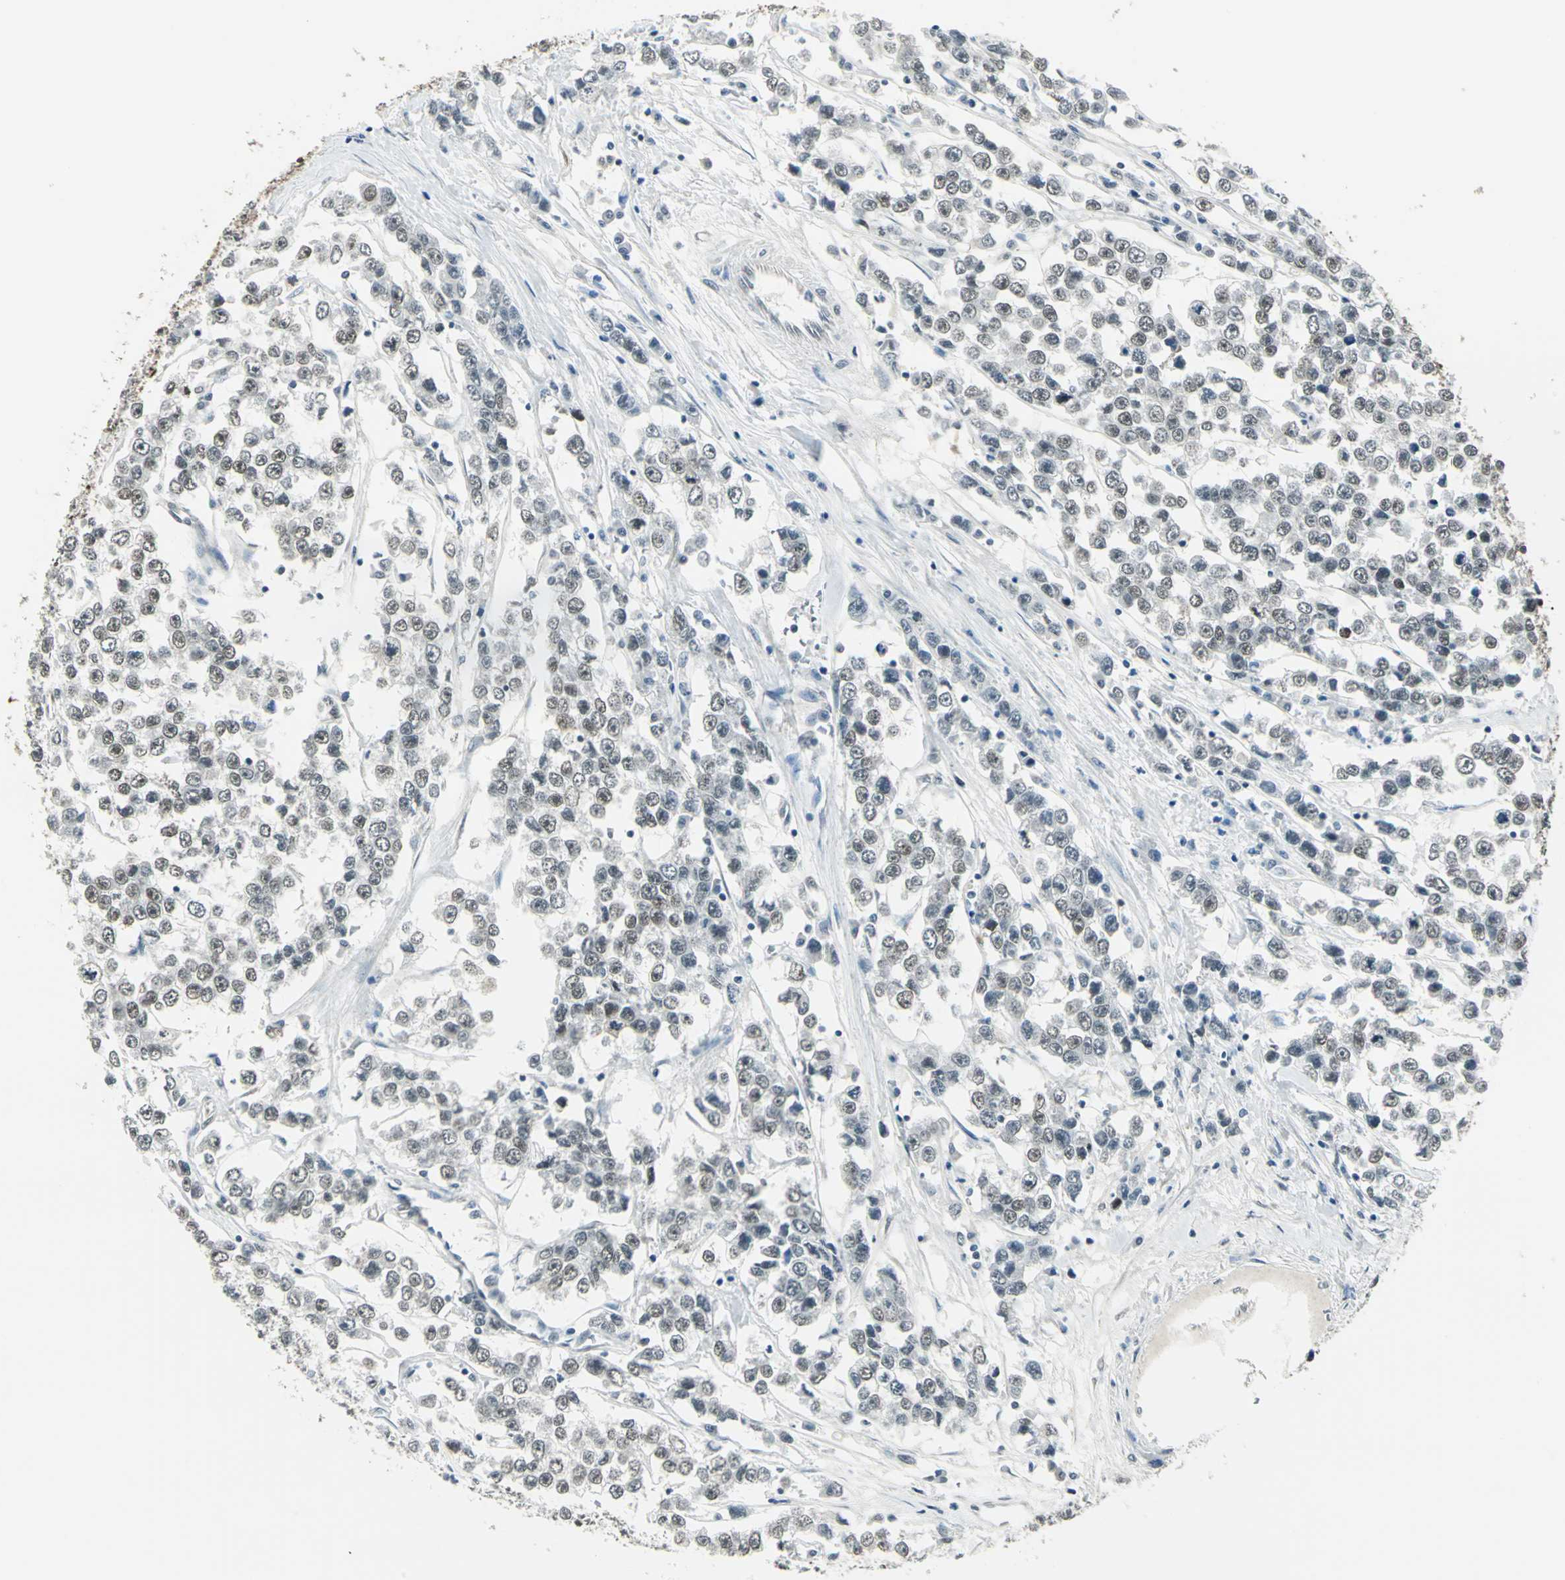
{"staining": {"intensity": "strong", "quantity": ">75%", "location": "nuclear"}, "tissue": "testis cancer", "cell_type": "Tumor cells", "image_type": "cancer", "snomed": [{"axis": "morphology", "description": "Seminoma, NOS"}, {"axis": "morphology", "description": "Carcinoma, Embryonal, NOS"}, {"axis": "topography", "description": "Testis"}], "caption": "Brown immunohistochemical staining in testis cancer displays strong nuclear expression in about >75% of tumor cells. The protein is stained brown, and the nuclei are stained in blue (DAB (3,3'-diaminobenzidine) IHC with brightfield microscopy, high magnification).", "gene": "ADNP", "patient": {"sex": "male", "age": 52}}